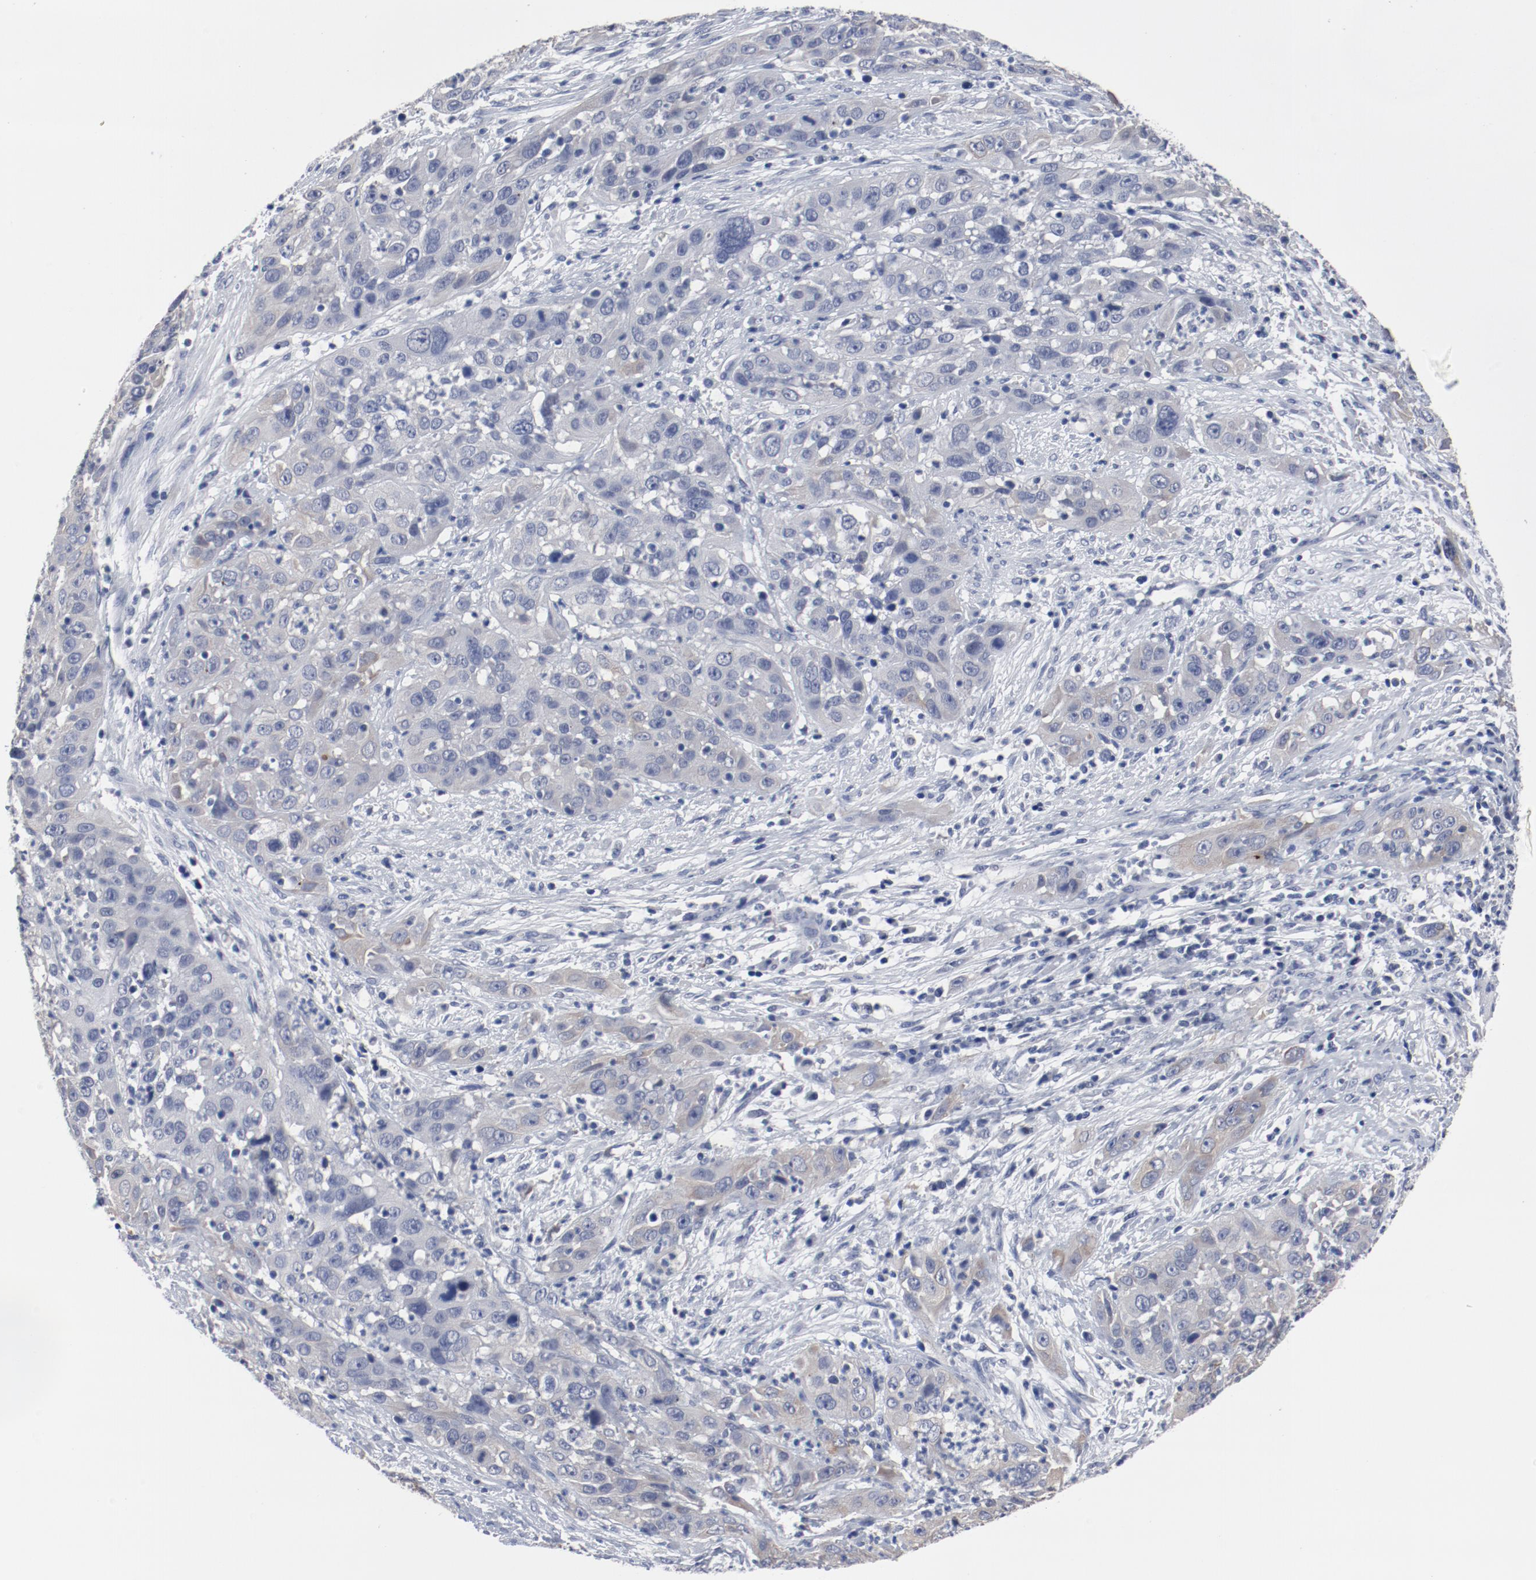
{"staining": {"intensity": "weak", "quantity": "<25%", "location": "cytoplasmic/membranous"}, "tissue": "cervical cancer", "cell_type": "Tumor cells", "image_type": "cancer", "snomed": [{"axis": "morphology", "description": "Squamous cell carcinoma, NOS"}, {"axis": "topography", "description": "Cervix"}], "caption": "IHC image of human squamous cell carcinoma (cervical) stained for a protein (brown), which demonstrates no positivity in tumor cells.", "gene": "ANKLE2", "patient": {"sex": "female", "age": 32}}